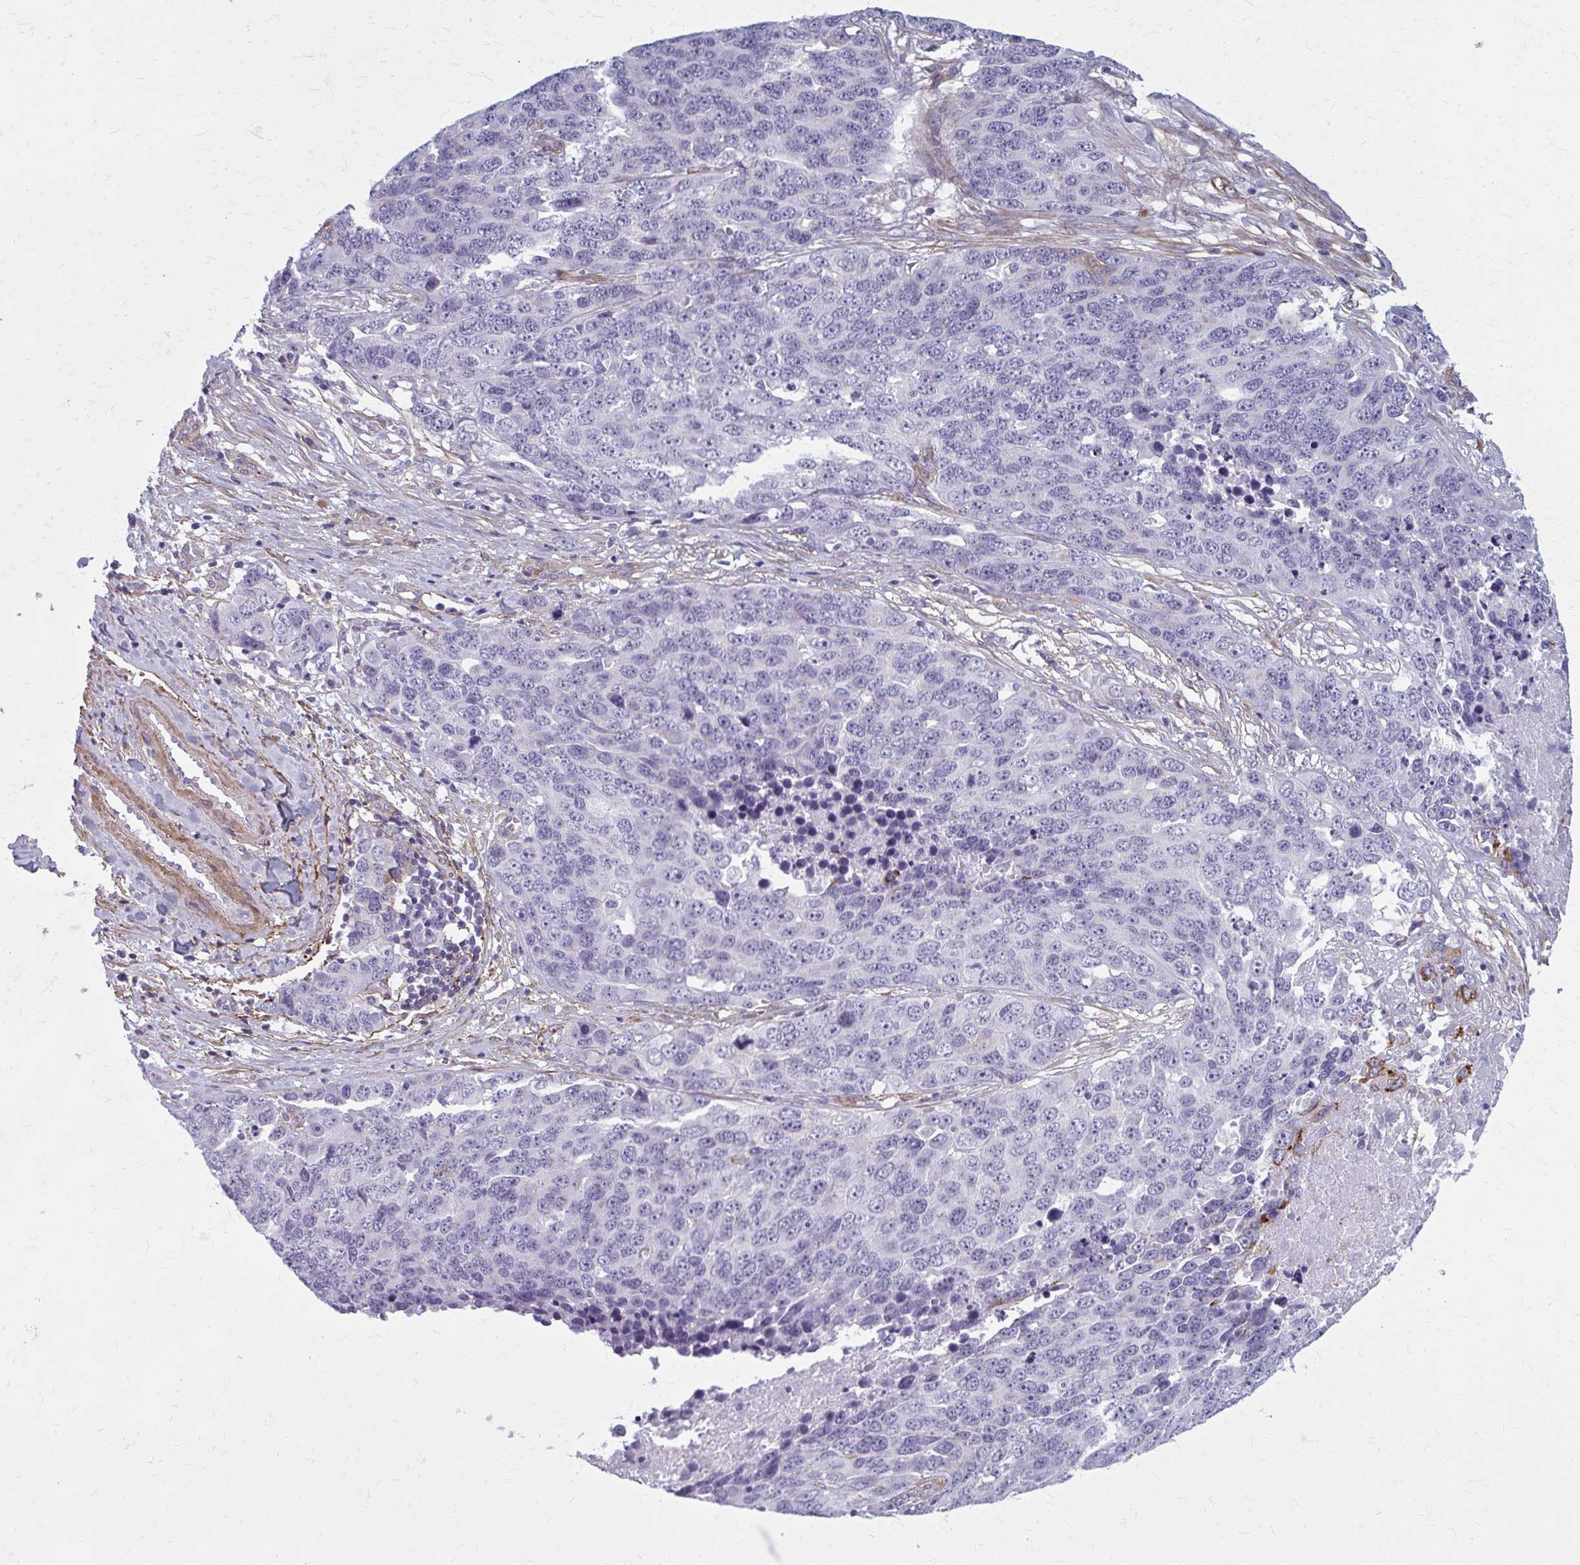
{"staining": {"intensity": "negative", "quantity": "none", "location": "none"}, "tissue": "ovarian cancer", "cell_type": "Tumor cells", "image_type": "cancer", "snomed": [{"axis": "morphology", "description": "Cystadenocarcinoma, serous, NOS"}, {"axis": "topography", "description": "Ovary"}], "caption": "High power microscopy photomicrograph of an IHC photomicrograph of ovarian serous cystadenocarcinoma, revealing no significant staining in tumor cells.", "gene": "AKAP12", "patient": {"sex": "female", "age": 76}}